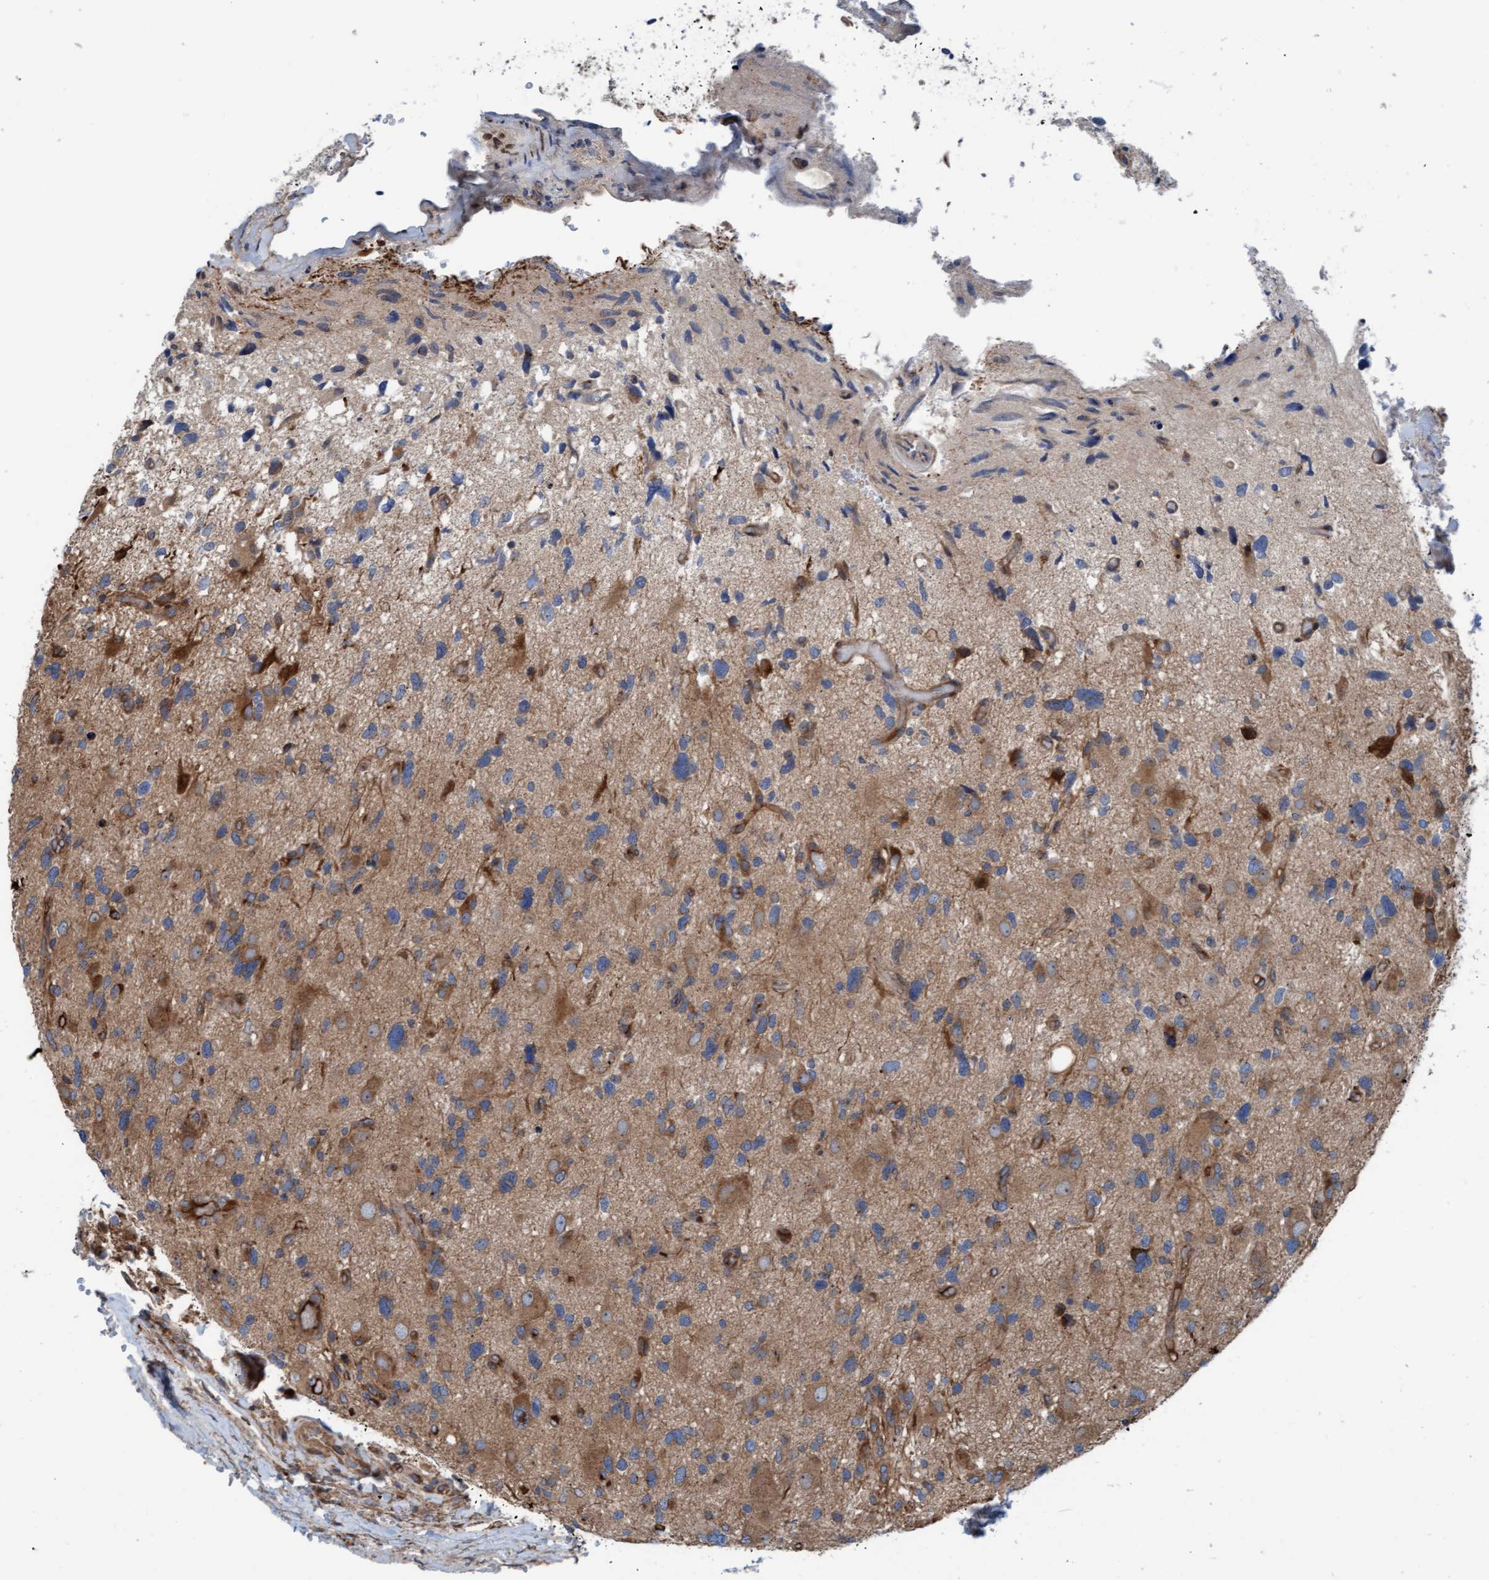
{"staining": {"intensity": "moderate", "quantity": "<25%", "location": "cytoplasmic/membranous"}, "tissue": "glioma", "cell_type": "Tumor cells", "image_type": "cancer", "snomed": [{"axis": "morphology", "description": "Glioma, malignant, High grade"}, {"axis": "topography", "description": "Brain"}], "caption": "Malignant glioma (high-grade) stained for a protein (brown) exhibits moderate cytoplasmic/membranous positive expression in about <25% of tumor cells.", "gene": "RAP1GAP2", "patient": {"sex": "male", "age": 33}}